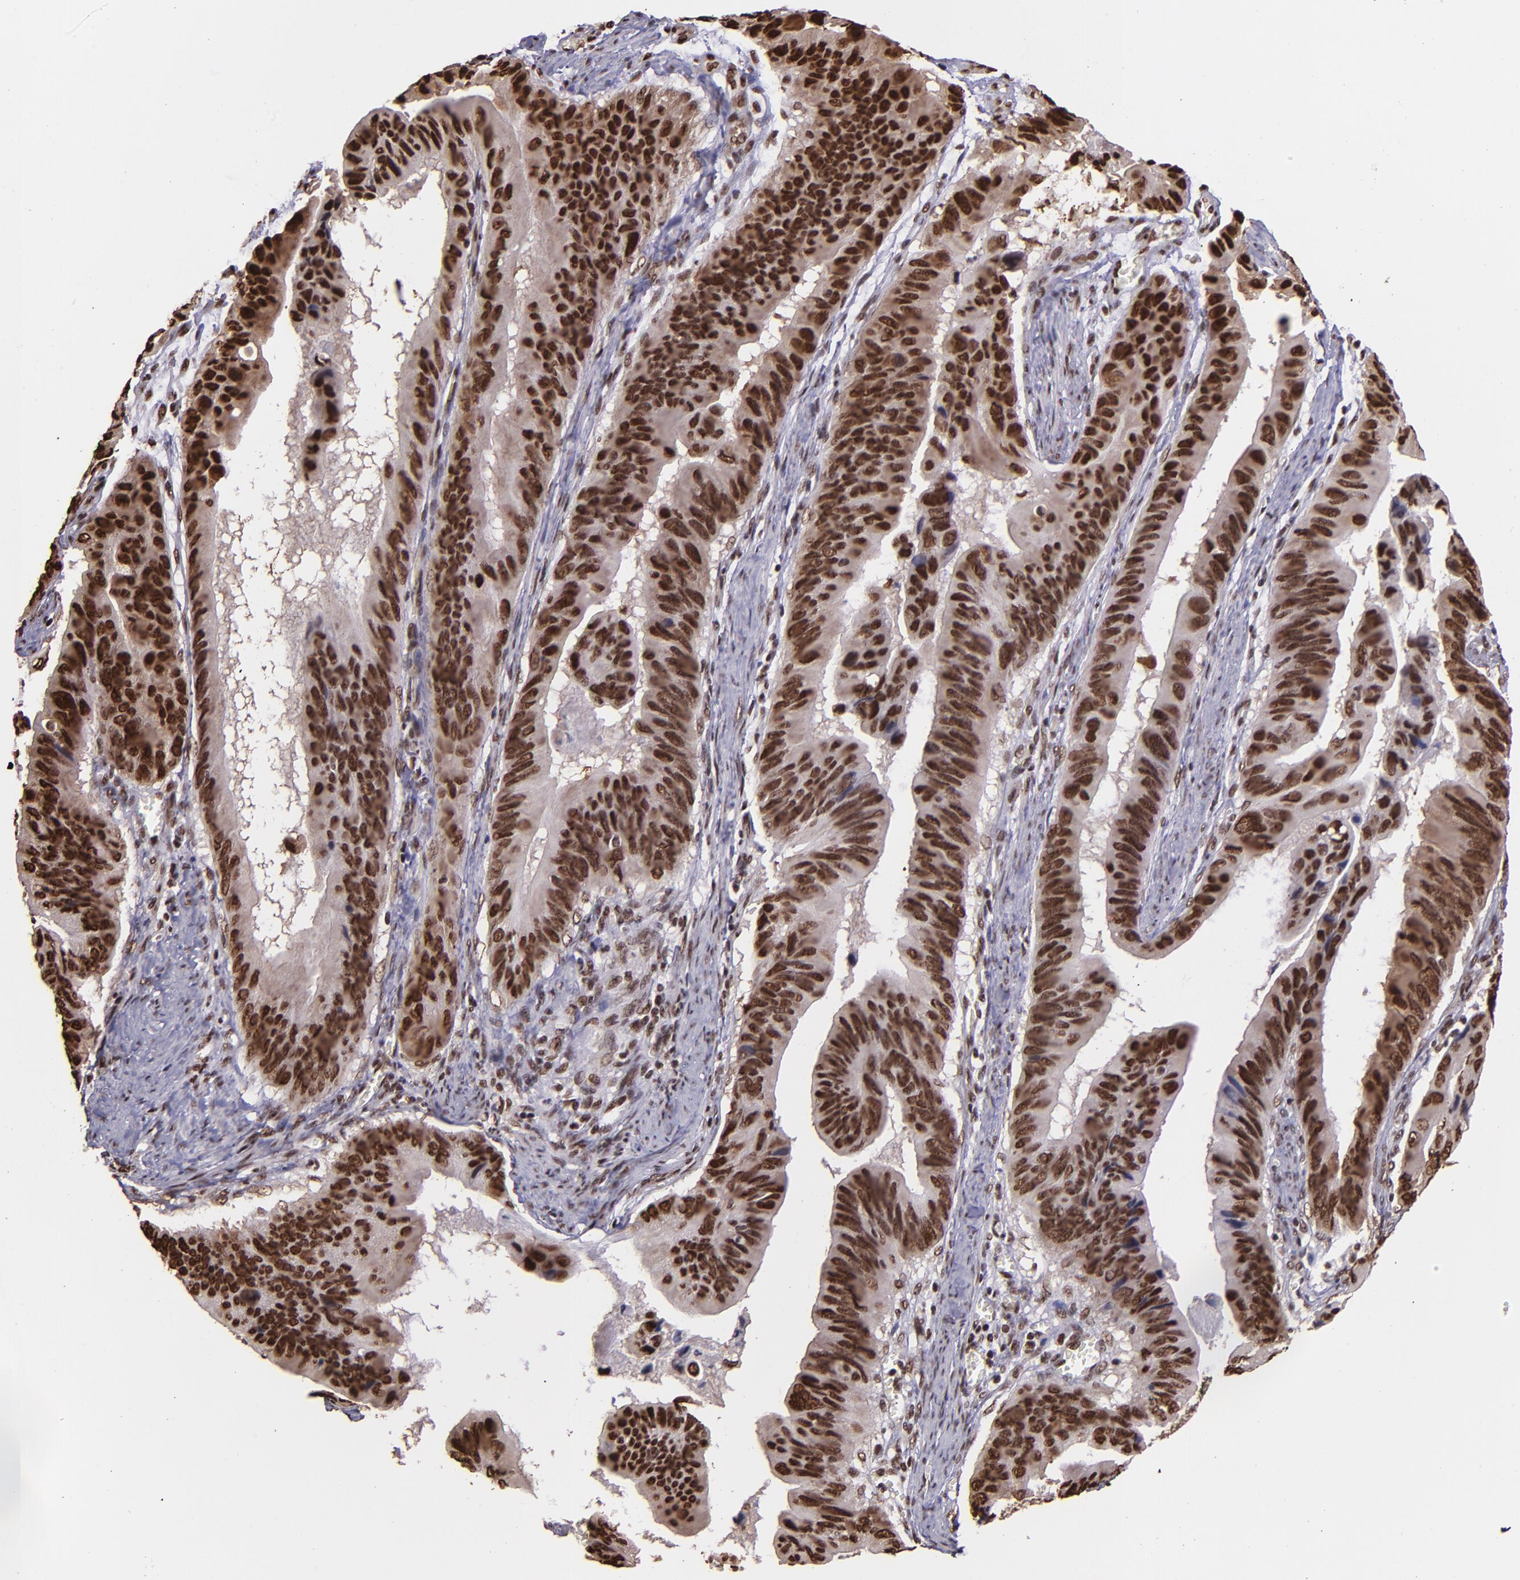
{"staining": {"intensity": "strong", "quantity": ">75%", "location": "nuclear"}, "tissue": "stomach cancer", "cell_type": "Tumor cells", "image_type": "cancer", "snomed": [{"axis": "morphology", "description": "Adenocarcinoma, NOS"}, {"axis": "topography", "description": "Stomach, upper"}], "caption": "DAB immunohistochemical staining of human stomach cancer (adenocarcinoma) demonstrates strong nuclear protein staining in about >75% of tumor cells. (brown staining indicates protein expression, while blue staining denotes nuclei).", "gene": "PQBP1", "patient": {"sex": "male", "age": 80}}